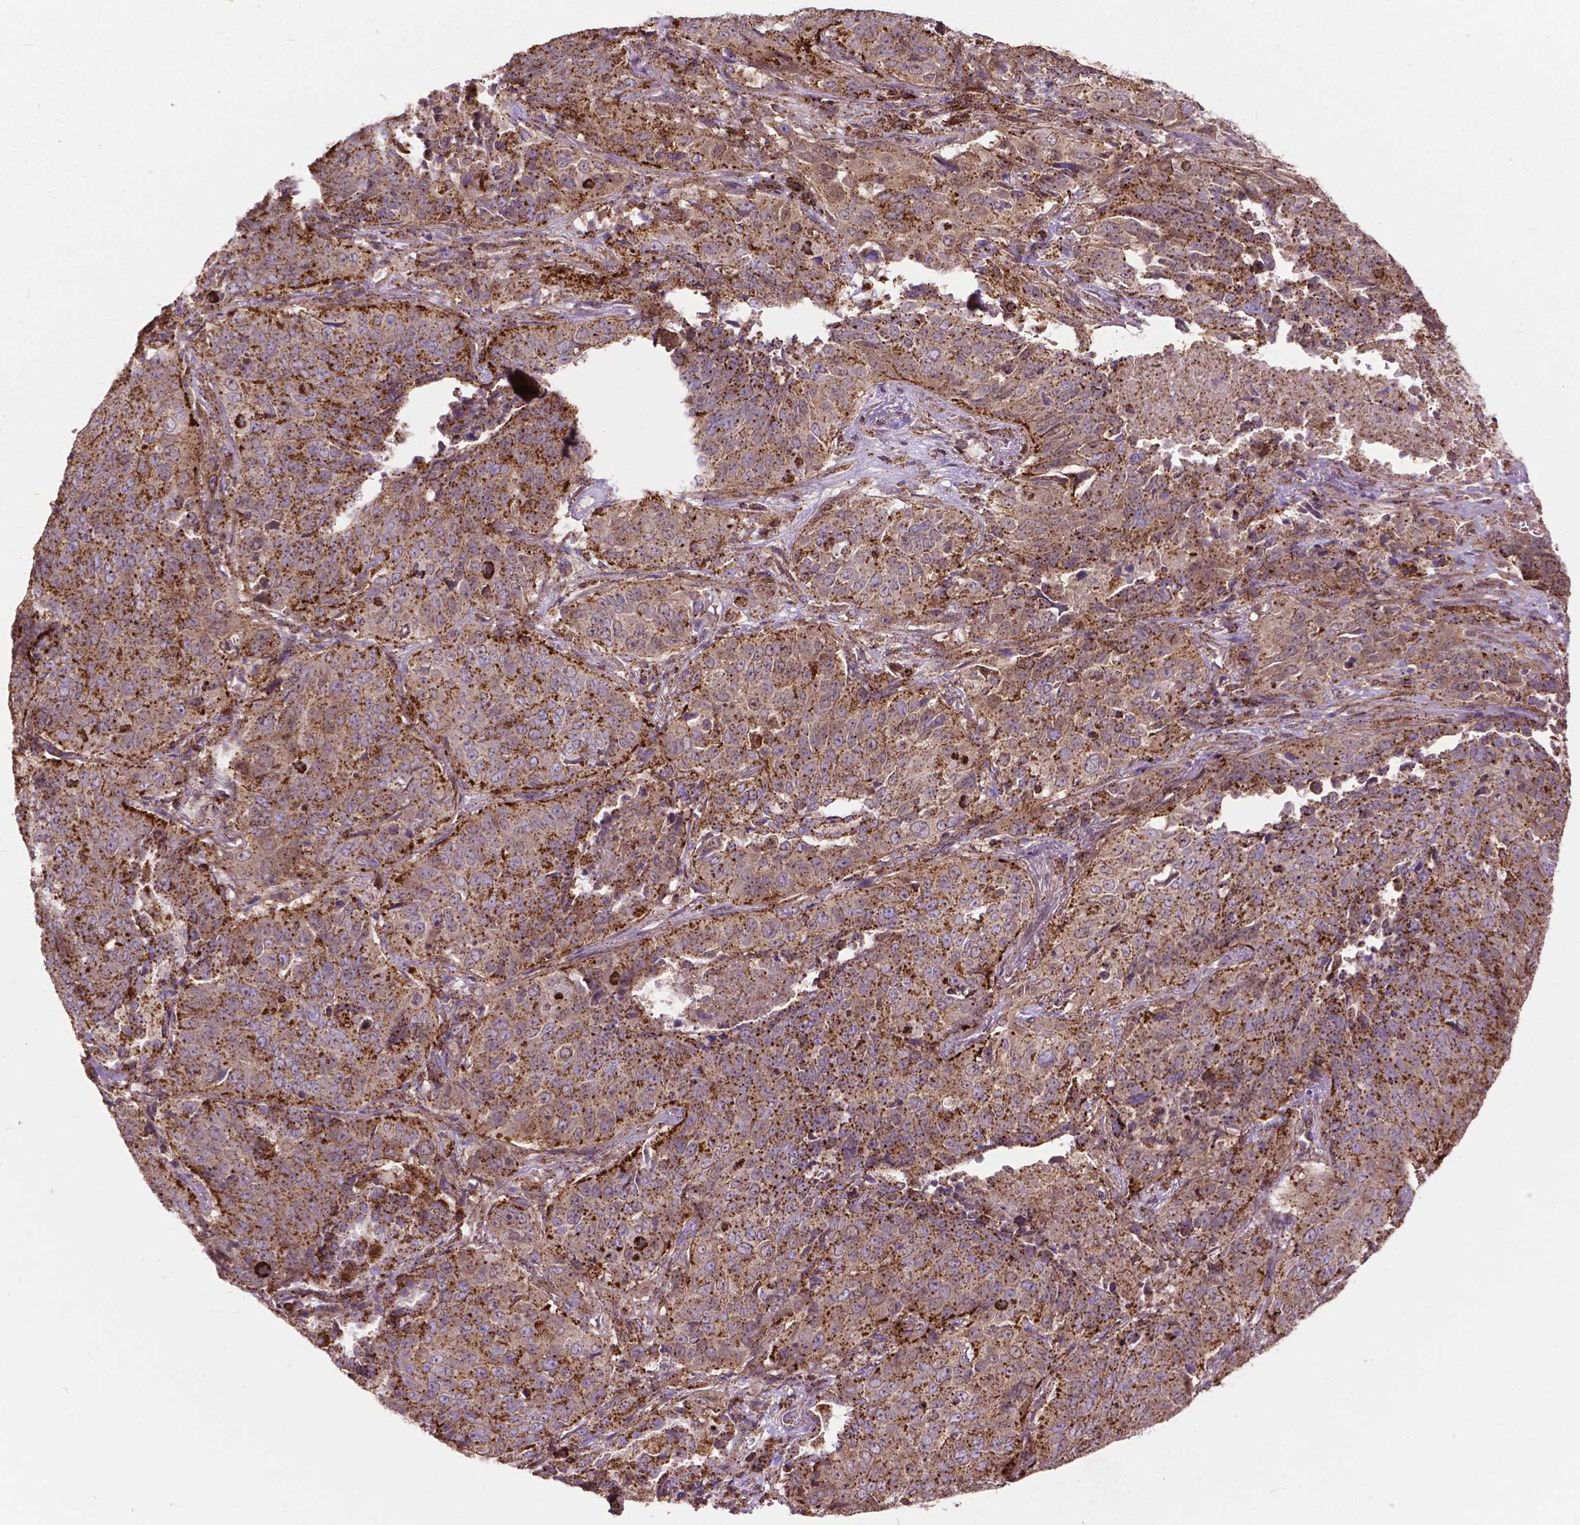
{"staining": {"intensity": "moderate", "quantity": ">75%", "location": "cytoplasmic/membranous"}, "tissue": "lung cancer", "cell_type": "Tumor cells", "image_type": "cancer", "snomed": [{"axis": "morphology", "description": "Normal tissue, NOS"}, {"axis": "morphology", "description": "Squamous cell carcinoma, NOS"}, {"axis": "topography", "description": "Bronchus"}, {"axis": "topography", "description": "Lung"}], "caption": "Protein staining of lung cancer (squamous cell carcinoma) tissue shows moderate cytoplasmic/membranous positivity in approximately >75% of tumor cells.", "gene": "CHMP4A", "patient": {"sex": "male", "age": 64}}